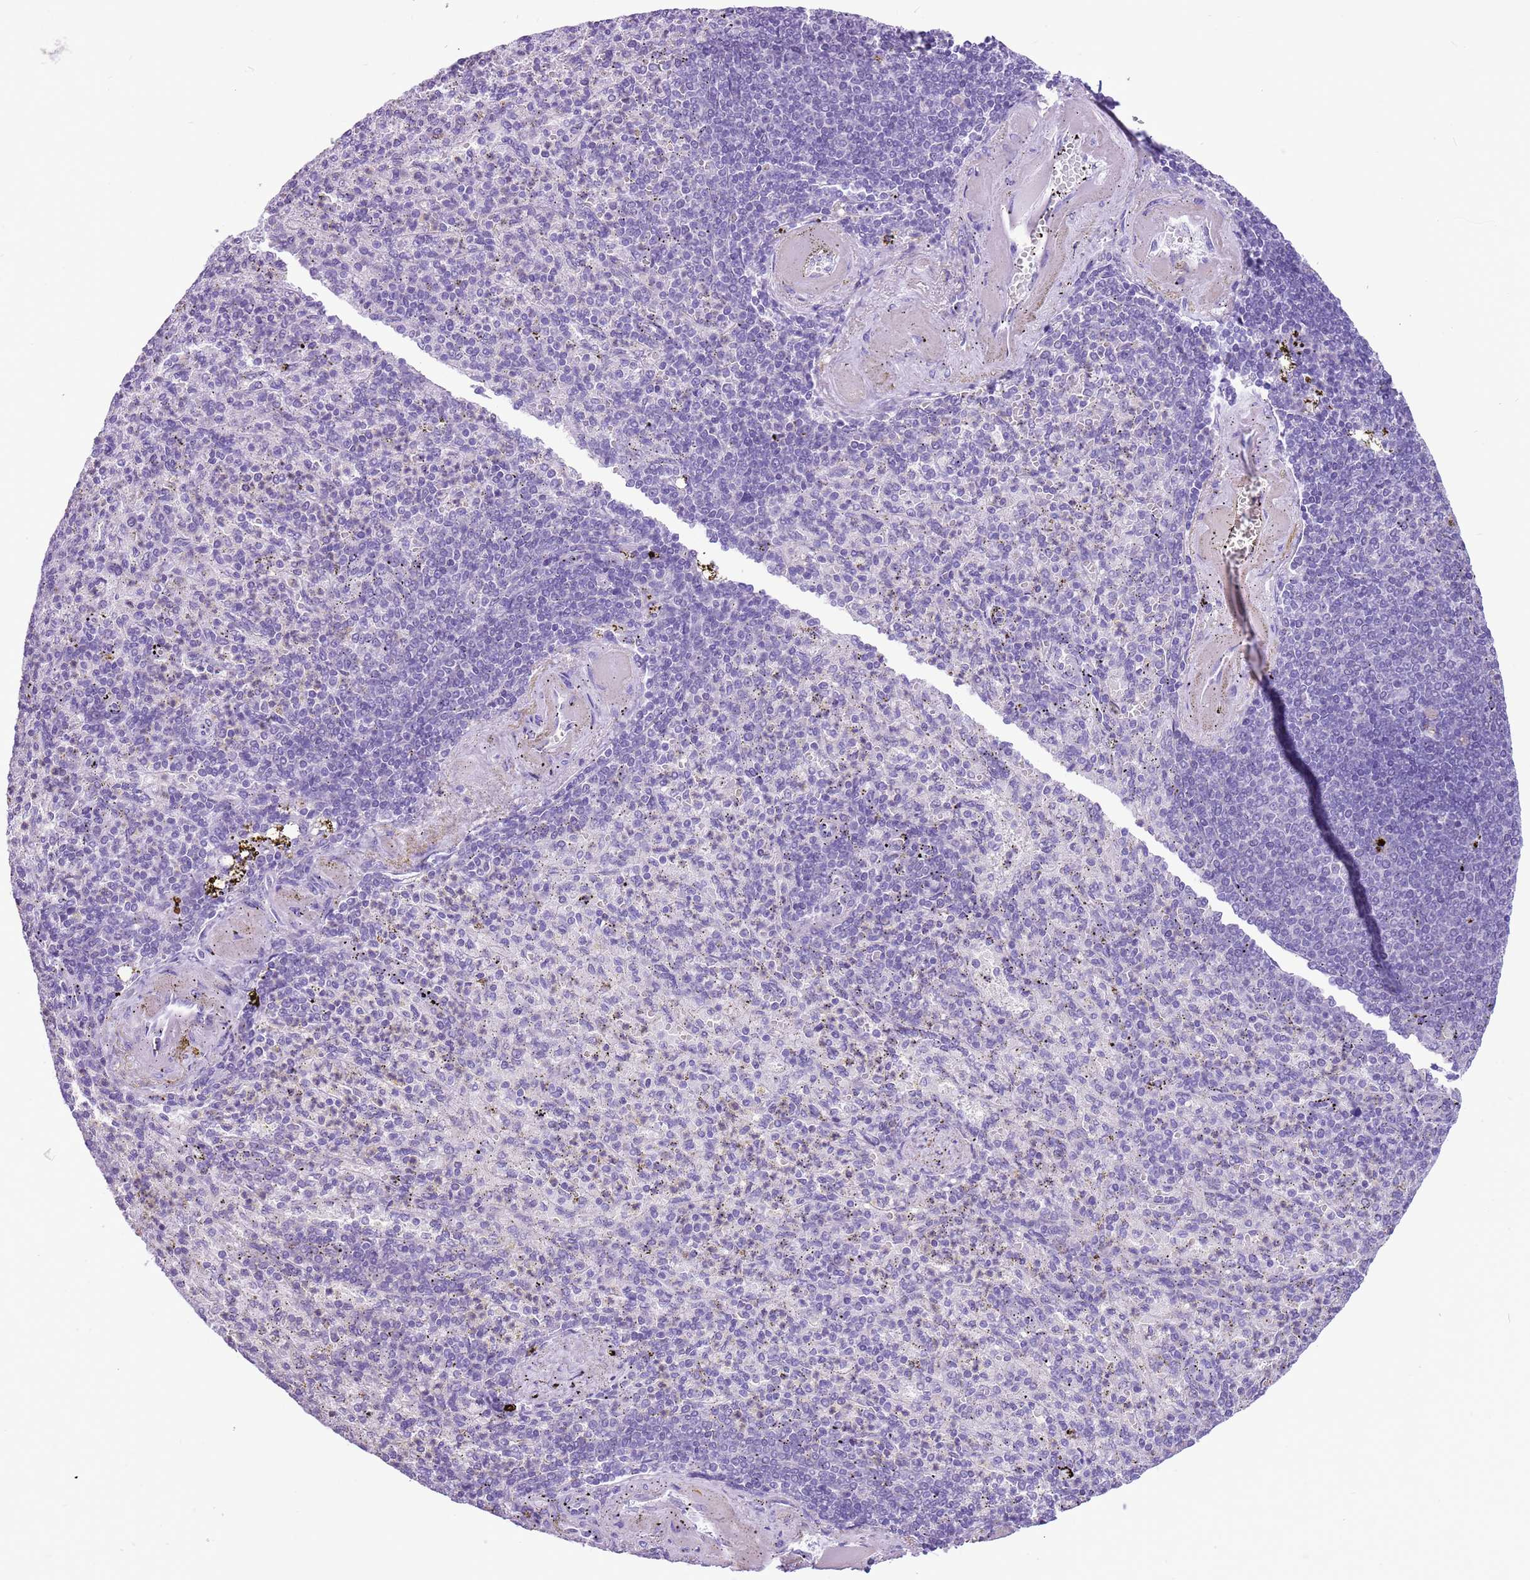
{"staining": {"intensity": "negative", "quantity": "none", "location": "none"}, "tissue": "spleen", "cell_type": "Cells in red pulp", "image_type": "normal", "snomed": [{"axis": "morphology", "description": "Normal tissue, NOS"}, {"axis": "topography", "description": "Spleen"}], "caption": "An immunohistochemistry (IHC) image of benign spleen is shown. There is no staining in cells in red pulp of spleen. (DAB (3,3'-diaminobenzidine) IHC visualized using brightfield microscopy, high magnification).", "gene": "FAM120C", "patient": {"sex": "female", "age": 74}}